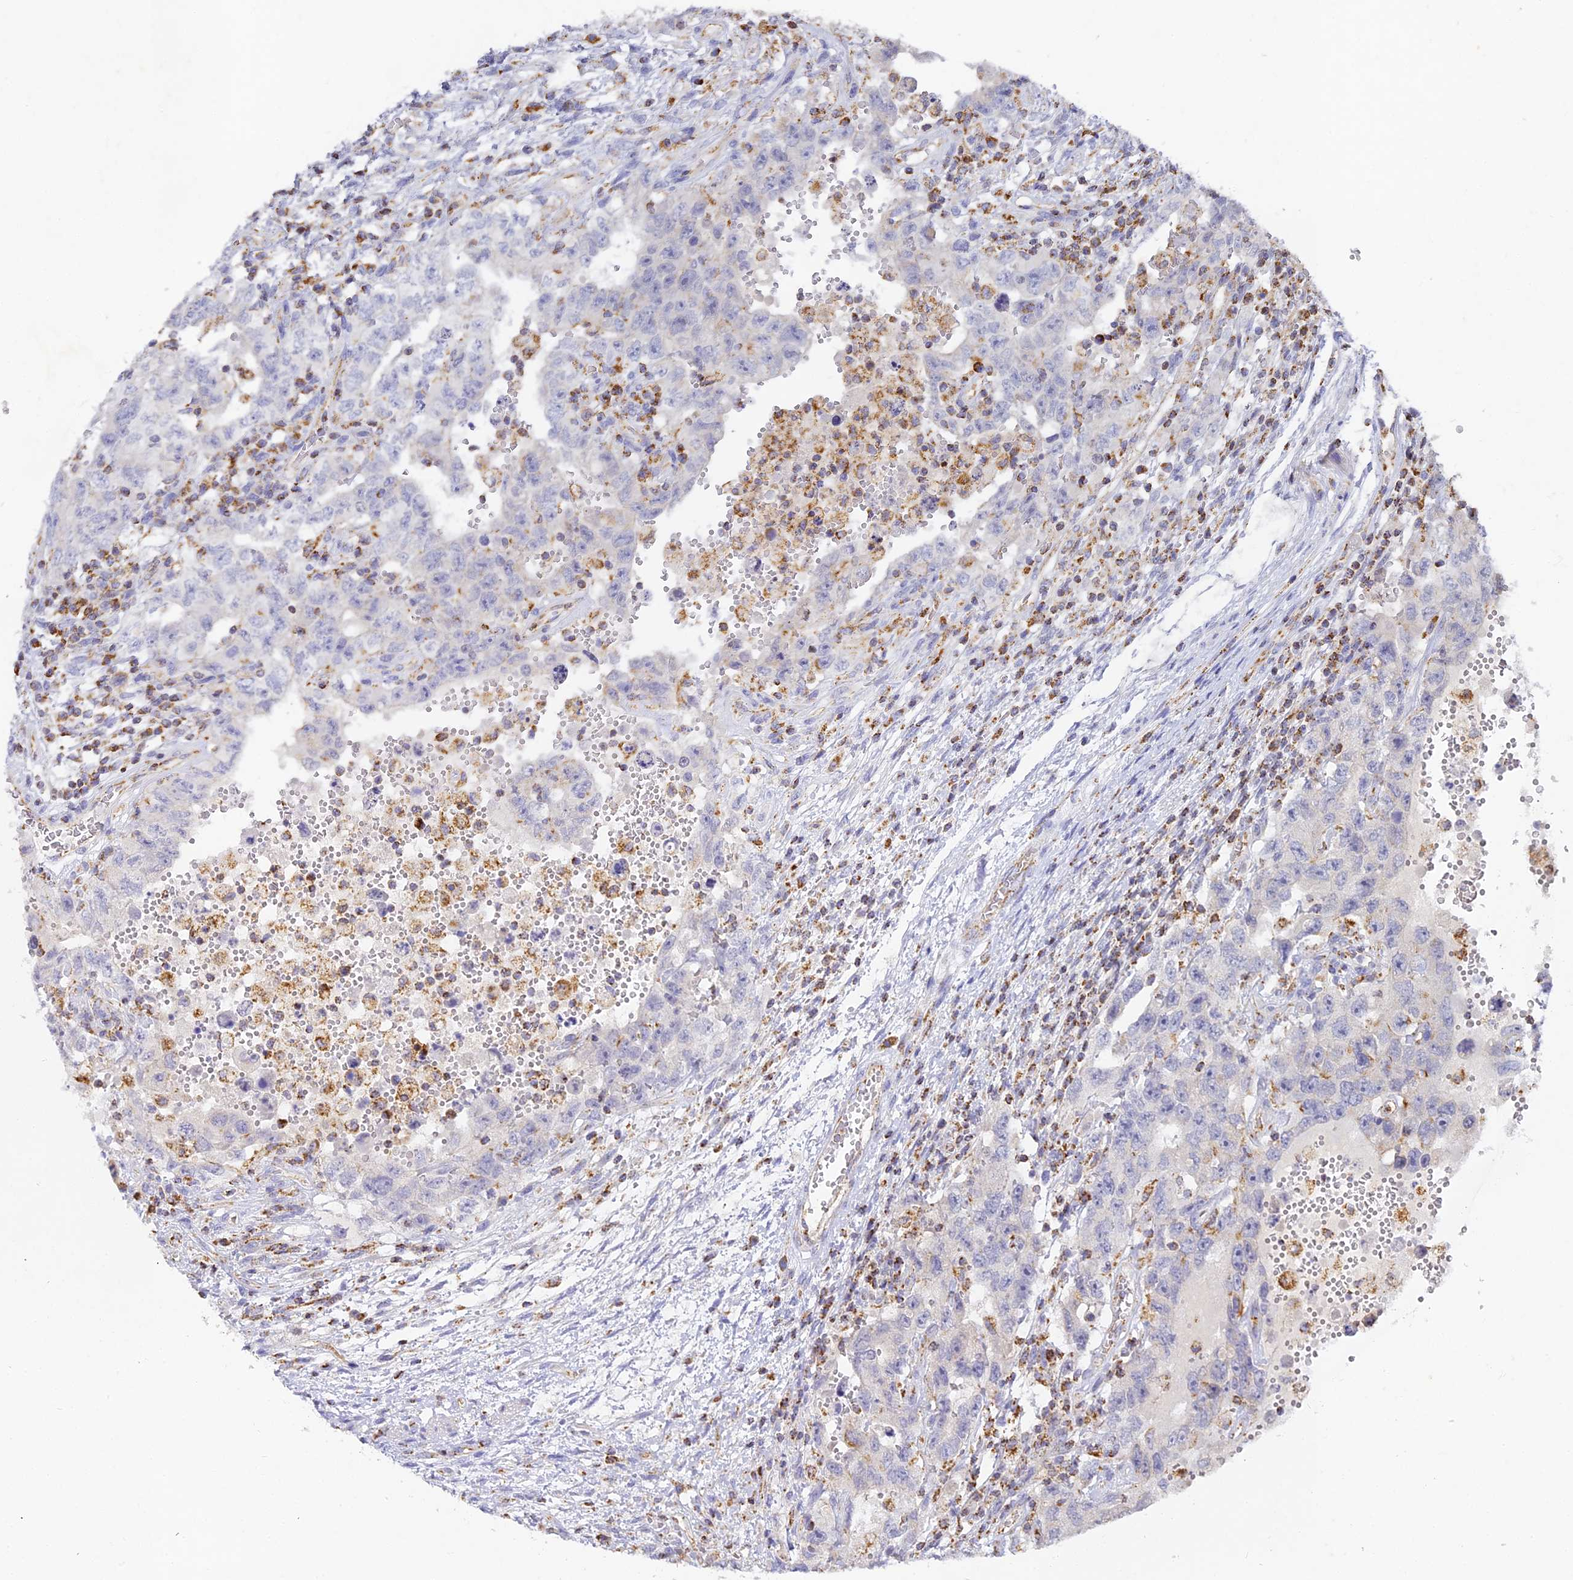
{"staining": {"intensity": "negative", "quantity": "none", "location": "none"}, "tissue": "testis cancer", "cell_type": "Tumor cells", "image_type": "cancer", "snomed": [{"axis": "morphology", "description": "Carcinoma, Embryonal, NOS"}, {"axis": "topography", "description": "Testis"}], "caption": "A histopathology image of testis embryonal carcinoma stained for a protein demonstrates no brown staining in tumor cells. (DAB IHC visualized using brightfield microscopy, high magnification).", "gene": "DONSON", "patient": {"sex": "male", "age": 26}}